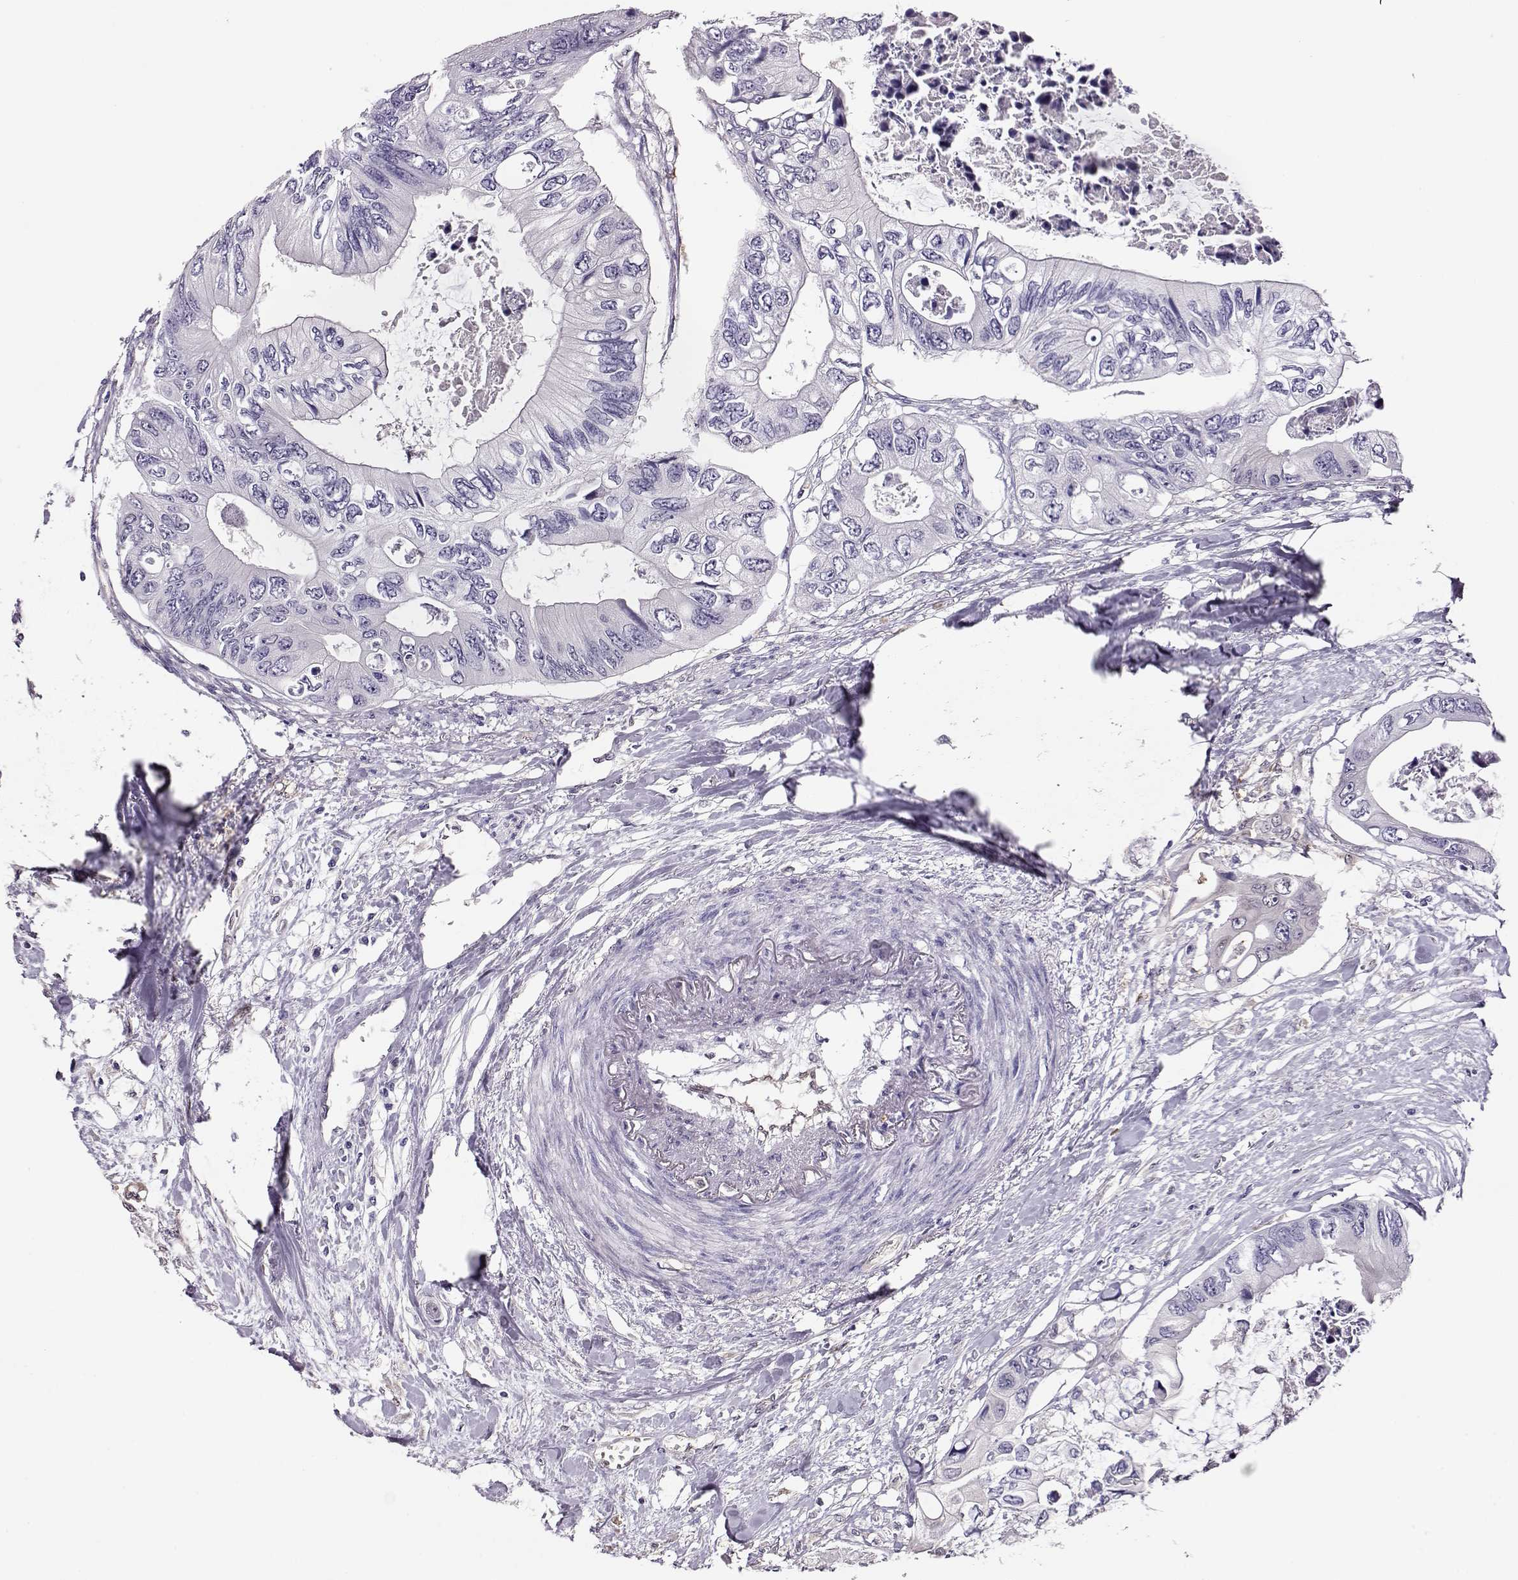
{"staining": {"intensity": "negative", "quantity": "none", "location": "none"}, "tissue": "colorectal cancer", "cell_type": "Tumor cells", "image_type": "cancer", "snomed": [{"axis": "morphology", "description": "Adenocarcinoma, NOS"}, {"axis": "topography", "description": "Rectum"}], "caption": "DAB (3,3'-diaminobenzidine) immunohistochemical staining of human colorectal cancer (adenocarcinoma) demonstrates no significant staining in tumor cells. Nuclei are stained in blue.", "gene": "CCR8", "patient": {"sex": "male", "age": 63}}